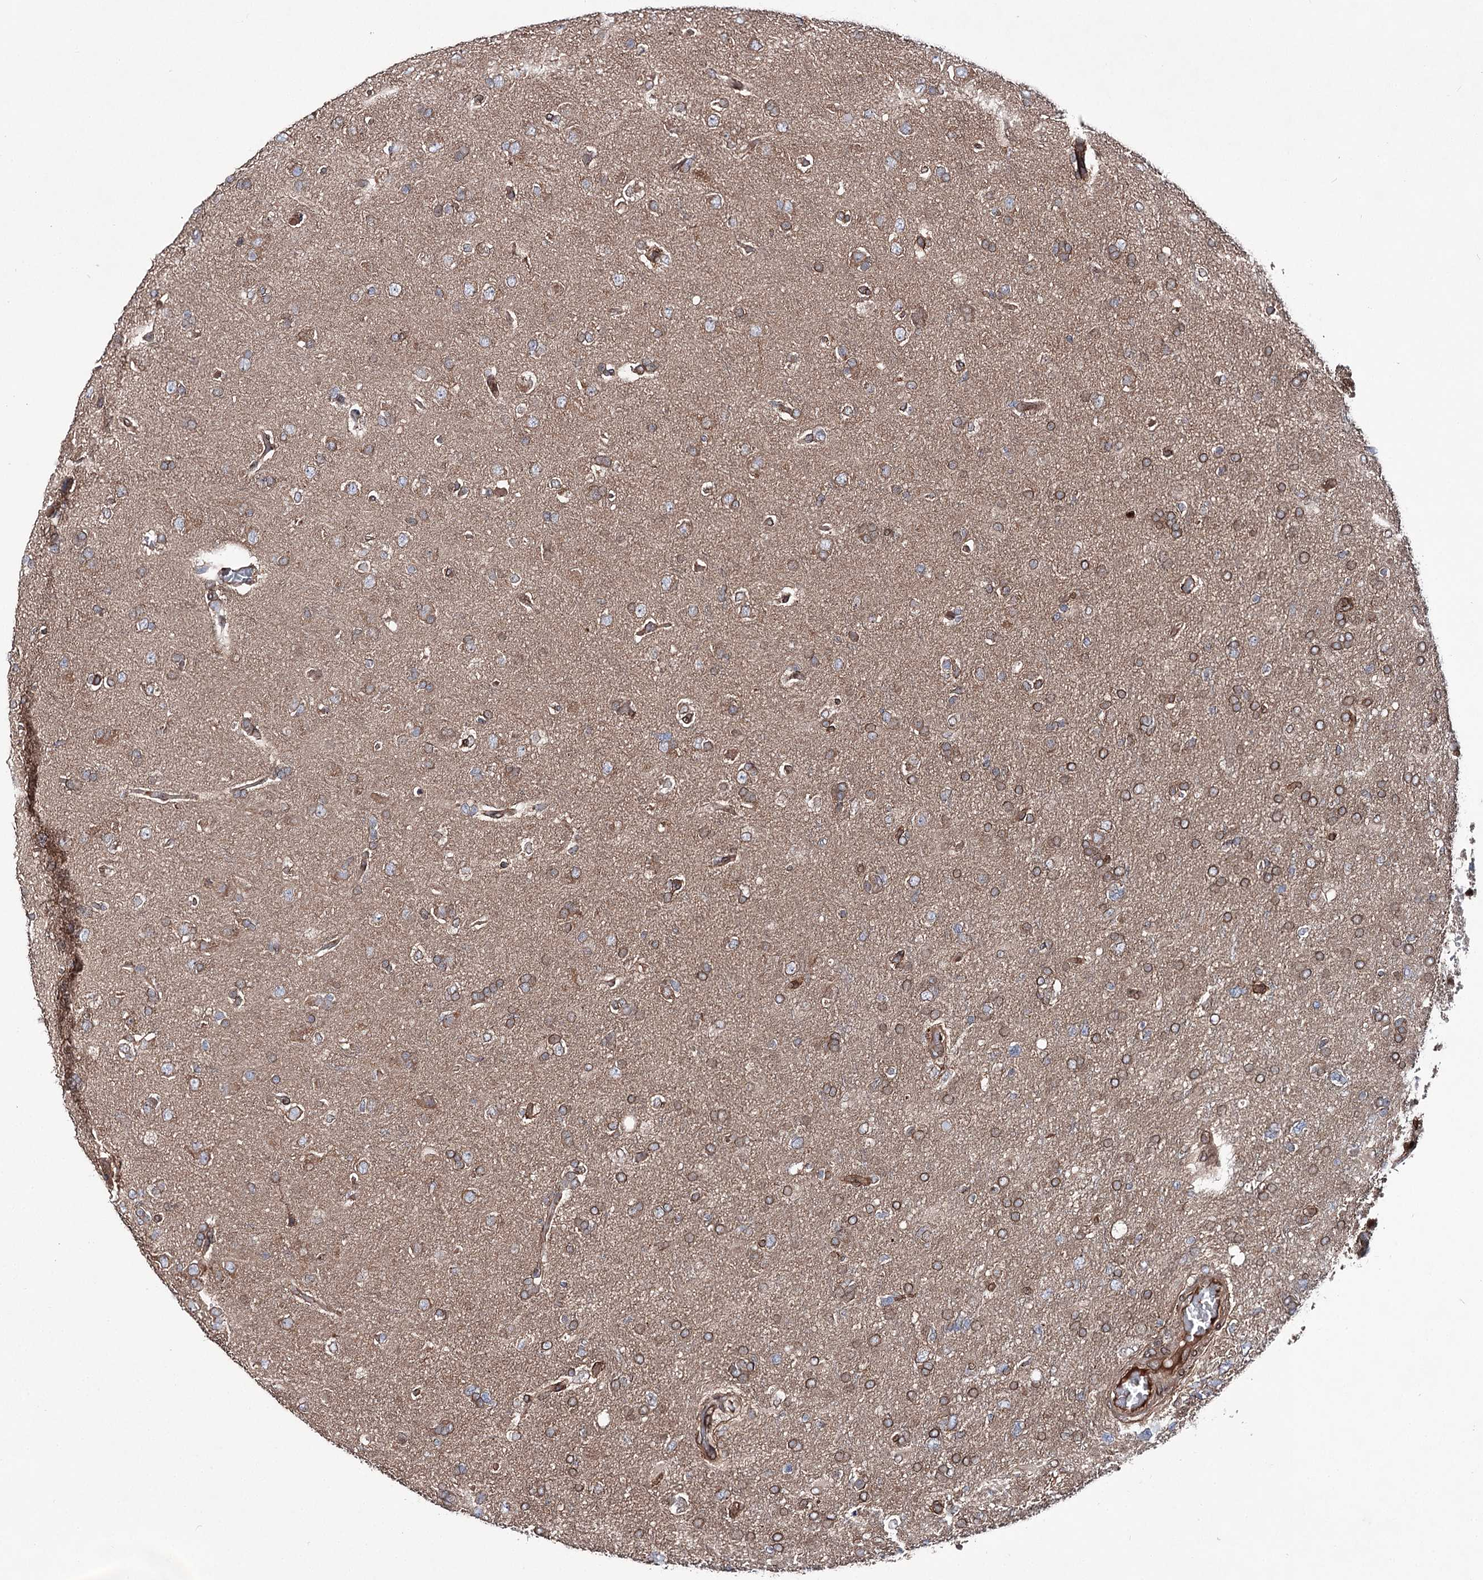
{"staining": {"intensity": "moderate", "quantity": "25%-75%", "location": "cytoplasmic/membranous"}, "tissue": "glioma", "cell_type": "Tumor cells", "image_type": "cancer", "snomed": [{"axis": "morphology", "description": "Glioma, malignant, High grade"}, {"axis": "topography", "description": "Brain"}], "caption": "High-grade glioma (malignant) stained with a protein marker shows moderate staining in tumor cells.", "gene": "FGFR1OP2", "patient": {"sex": "male", "age": 61}}